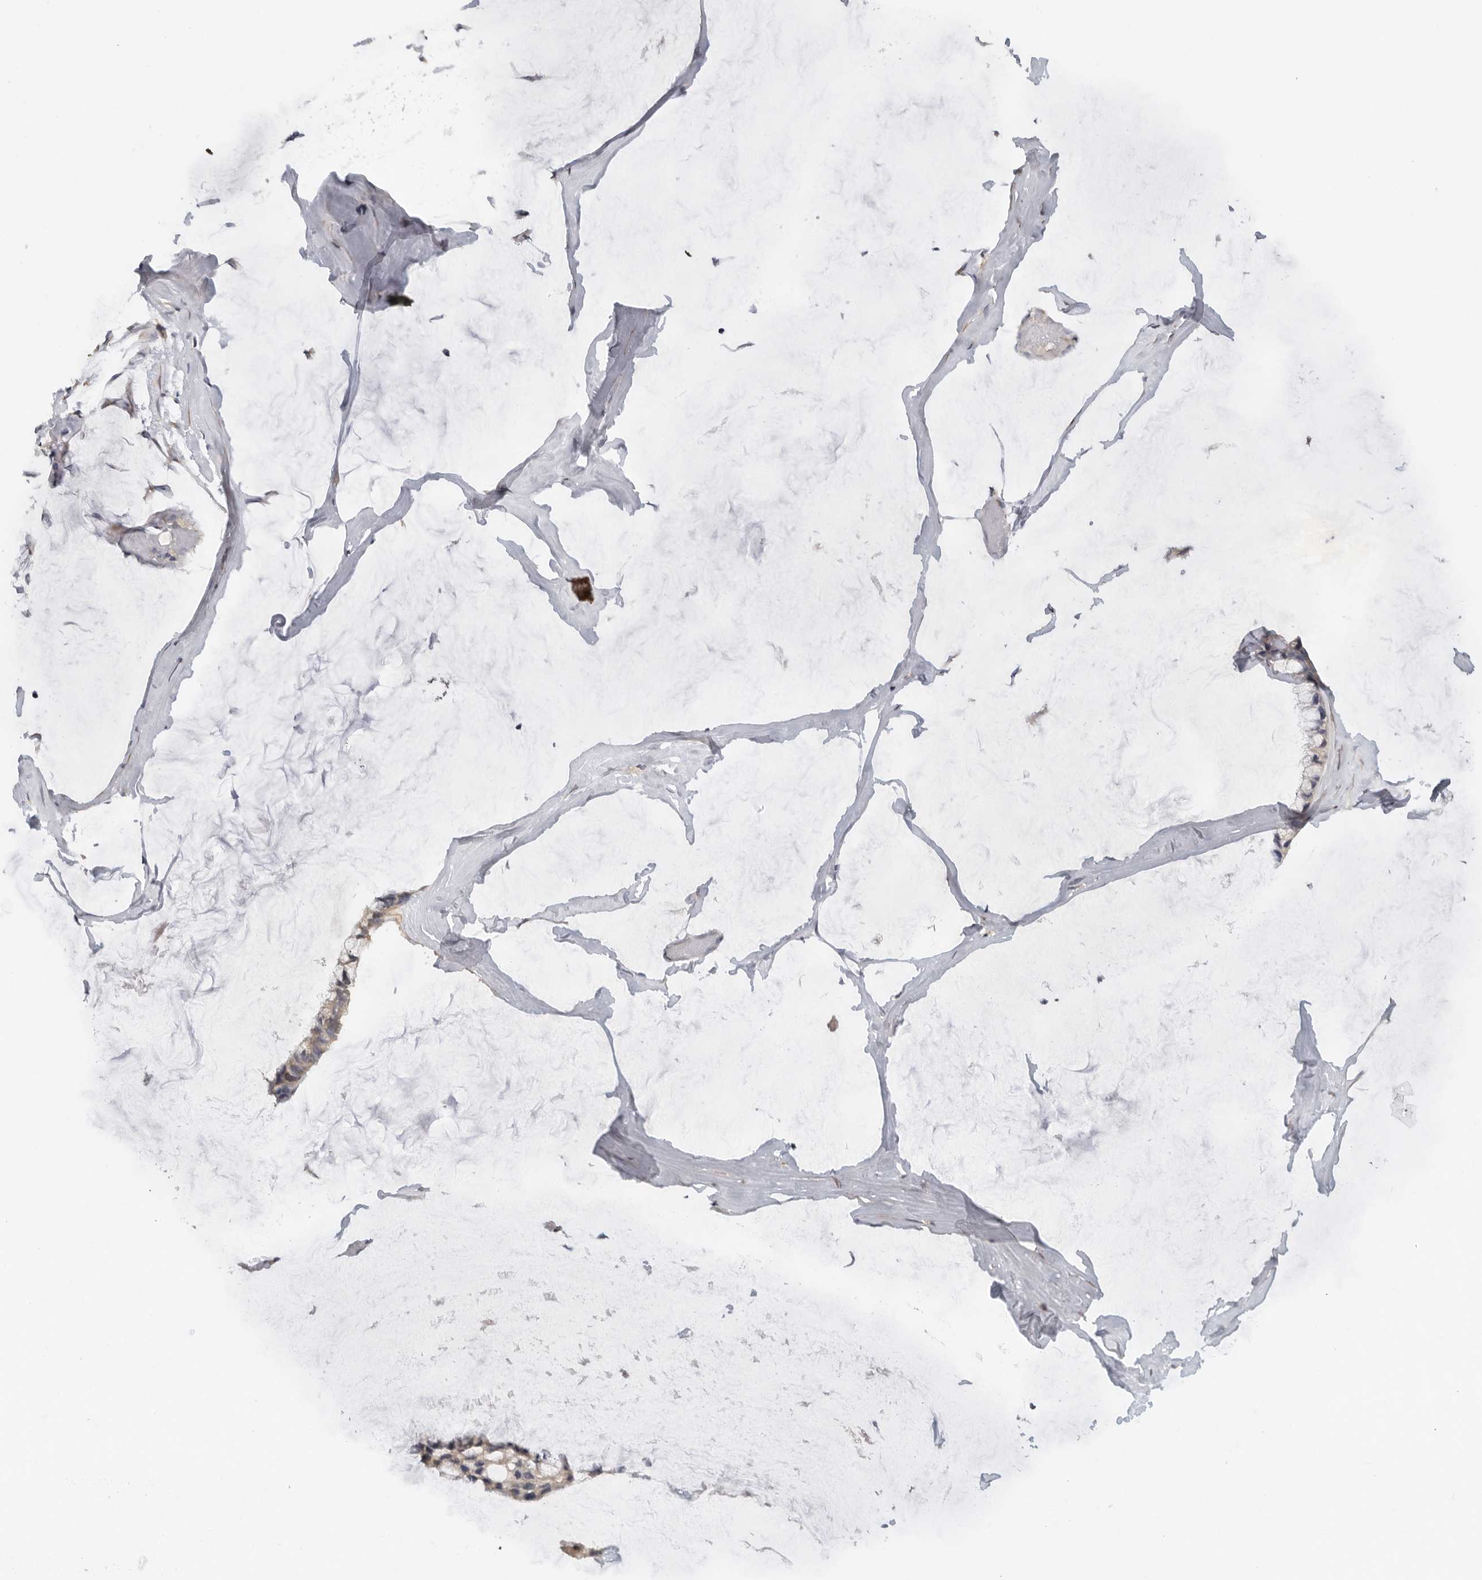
{"staining": {"intensity": "weak", "quantity": "25%-75%", "location": "cytoplasmic/membranous,nuclear"}, "tissue": "ovarian cancer", "cell_type": "Tumor cells", "image_type": "cancer", "snomed": [{"axis": "morphology", "description": "Cystadenocarcinoma, mucinous, NOS"}, {"axis": "topography", "description": "Ovary"}], "caption": "Ovarian cancer (mucinous cystadenocarcinoma) was stained to show a protein in brown. There is low levels of weak cytoplasmic/membranous and nuclear expression in approximately 25%-75% of tumor cells.", "gene": "DYRK2", "patient": {"sex": "female", "age": 39}}